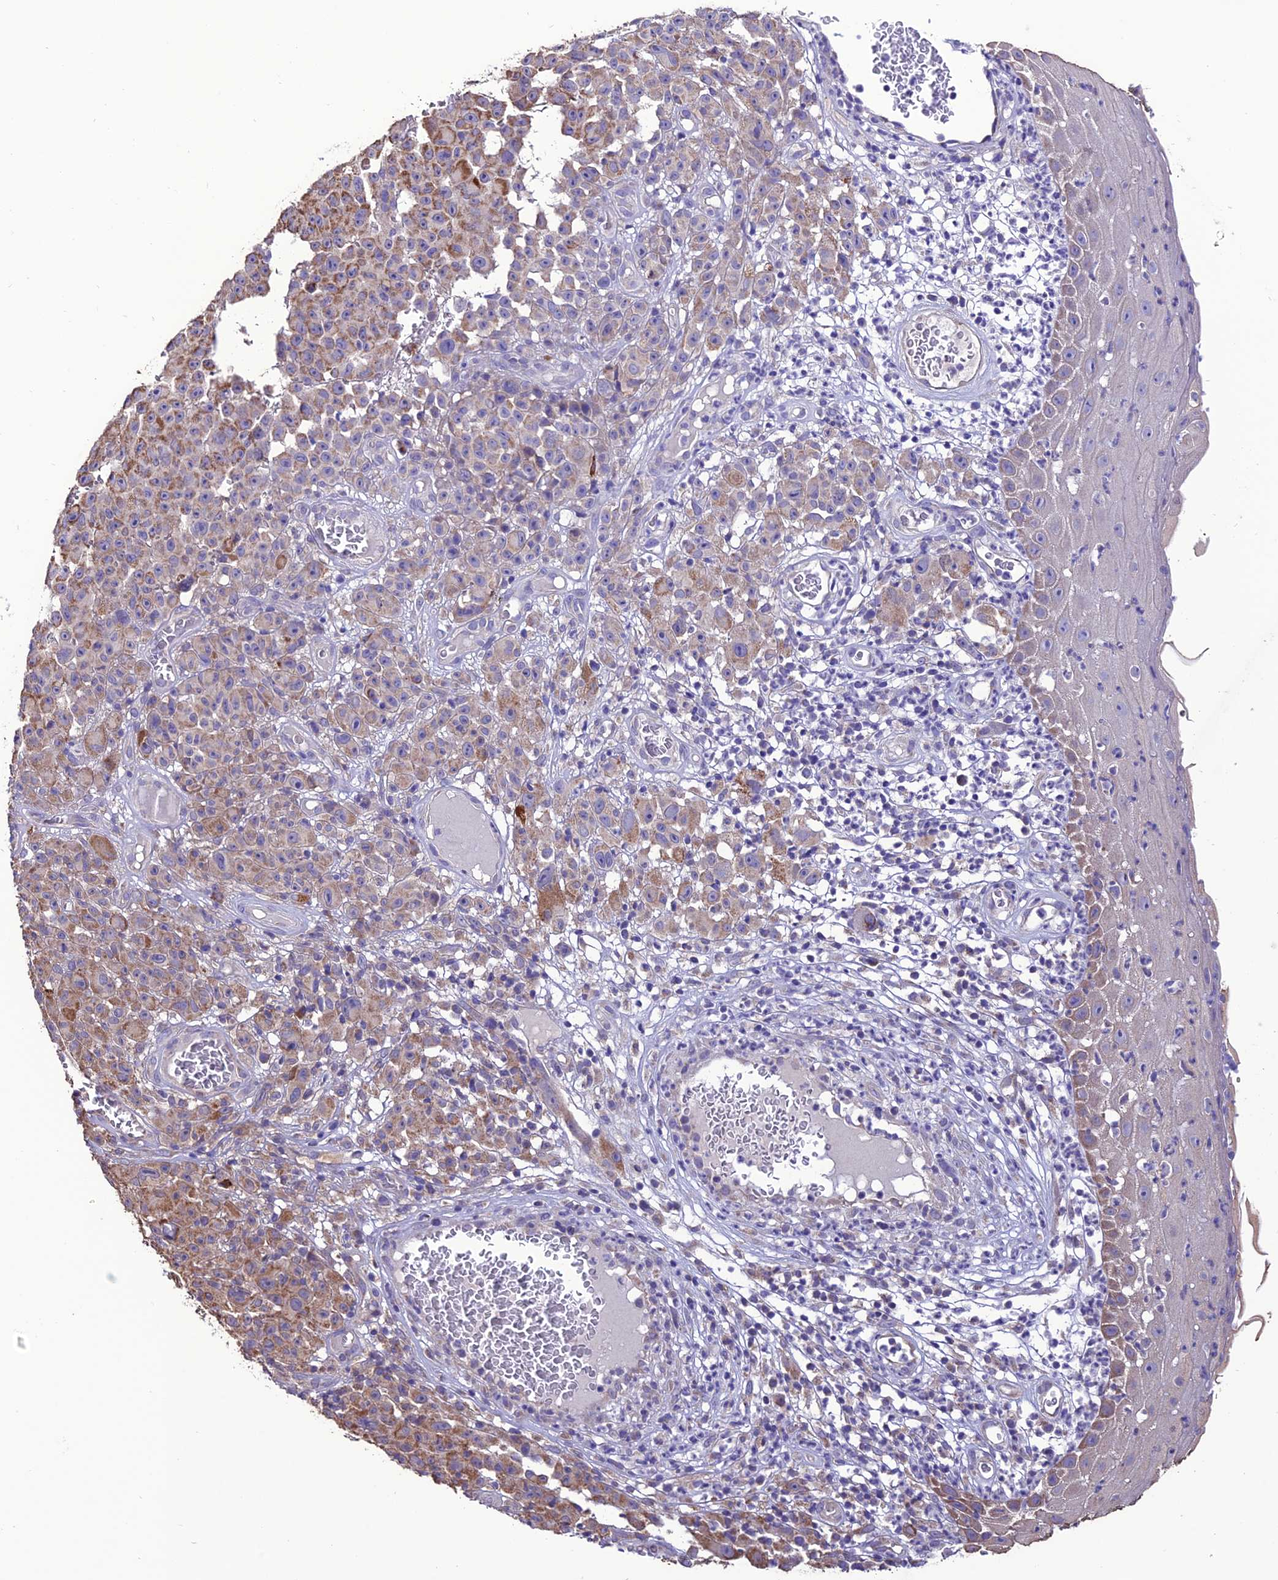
{"staining": {"intensity": "moderate", "quantity": "25%-75%", "location": "cytoplasmic/membranous"}, "tissue": "melanoma", "cell_type": "Tumor cells", "image_type": "cancer", "snomed": [{"axis": "morphology", "description": "Malignant melanoma, NOS"}, {"axis": "topography", "description": "Skin"}], "caption": "Protein expression analysis of human malignant melanoma reveals moderate cytoplasmic/membranous expression in approximately 25%-75% of tumor cells.", "gene": "HOGA1", "patient": {"sex": "female", "age": 82}}